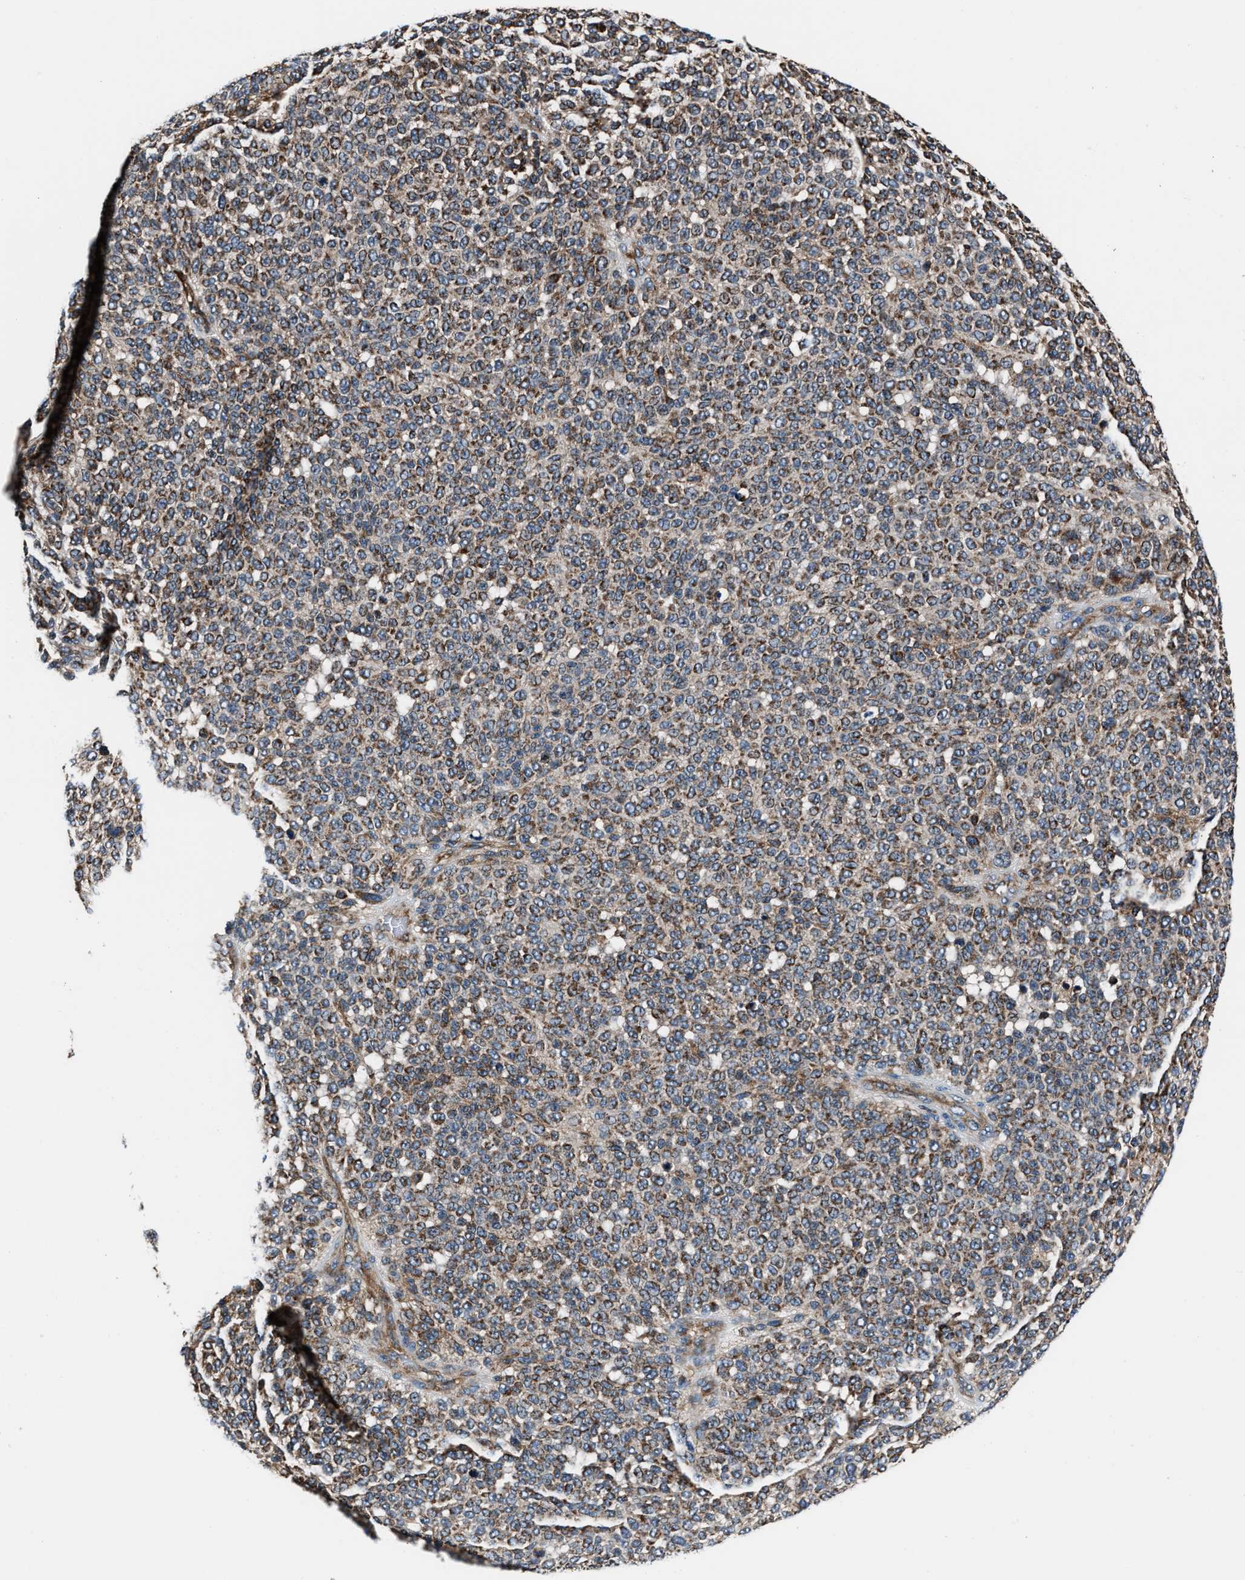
{"staining": {"intensity": "moderate", "quantity": ">75%", "location": "cytoplasmic/membranous"}, "tissue": "melanoma", "cell_type": "Tumor cells", "image_type": "cancer", "snomed": [{"axis": "morphology", "description": "Malignant melanoma, NOS"}, {"axis": "topography", "description": "Skin"}], "caption": "Immunohistochemical staining of human melanoma displays medium levels of moderate cytoplasmic/membranous positivity in about >75% of tumor cells. The staining is performed using DAB (3,3'-diaminobenzidine) brown chromogen to label protein expression. The nuclei are counter-stained blue using hematoxylin.", "gene": "GGCT", "patient": {"sex": "male", "age": 59}}